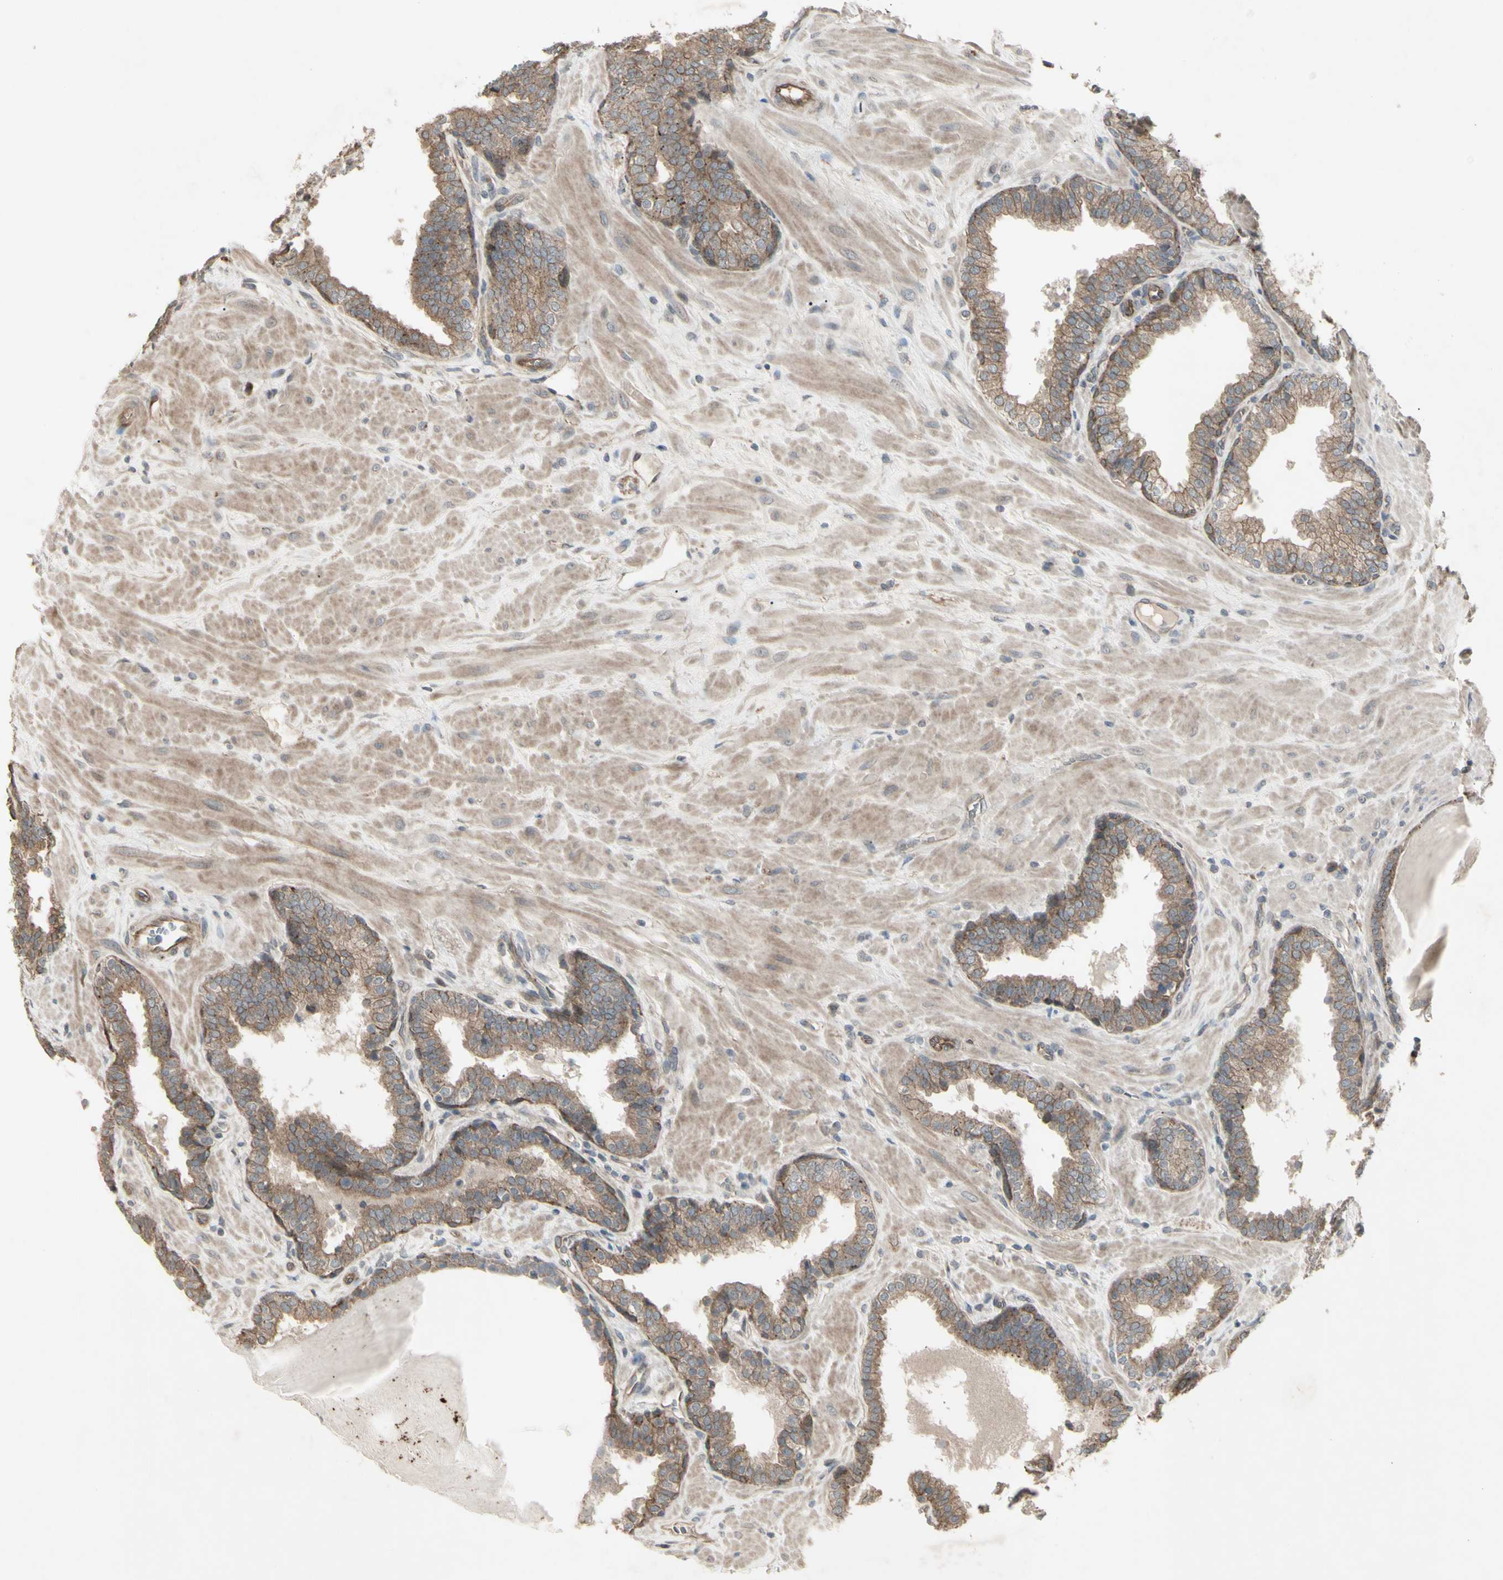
{"staining": {"intensity": "moderate", "quantity": ">75%", "location": "cytoplasmic/membranous"}, "tissue": "prostate", "cell_type": "Glandular cells", "image_type": "normal", "snomed": [{"axis": "morphology", "description": "Normal tissue, NOS"}, {"axis": "topography", "description": "Prostate"}], "caption": "This micrograph displays immunohistochemistry (IHC) staining of normal human prostate, with medium moderate cytoplasmic/membranous expression in about >75% of glandular cells.", "gene": "JAG1", "patient": {"sex": "male", "age": 51}}